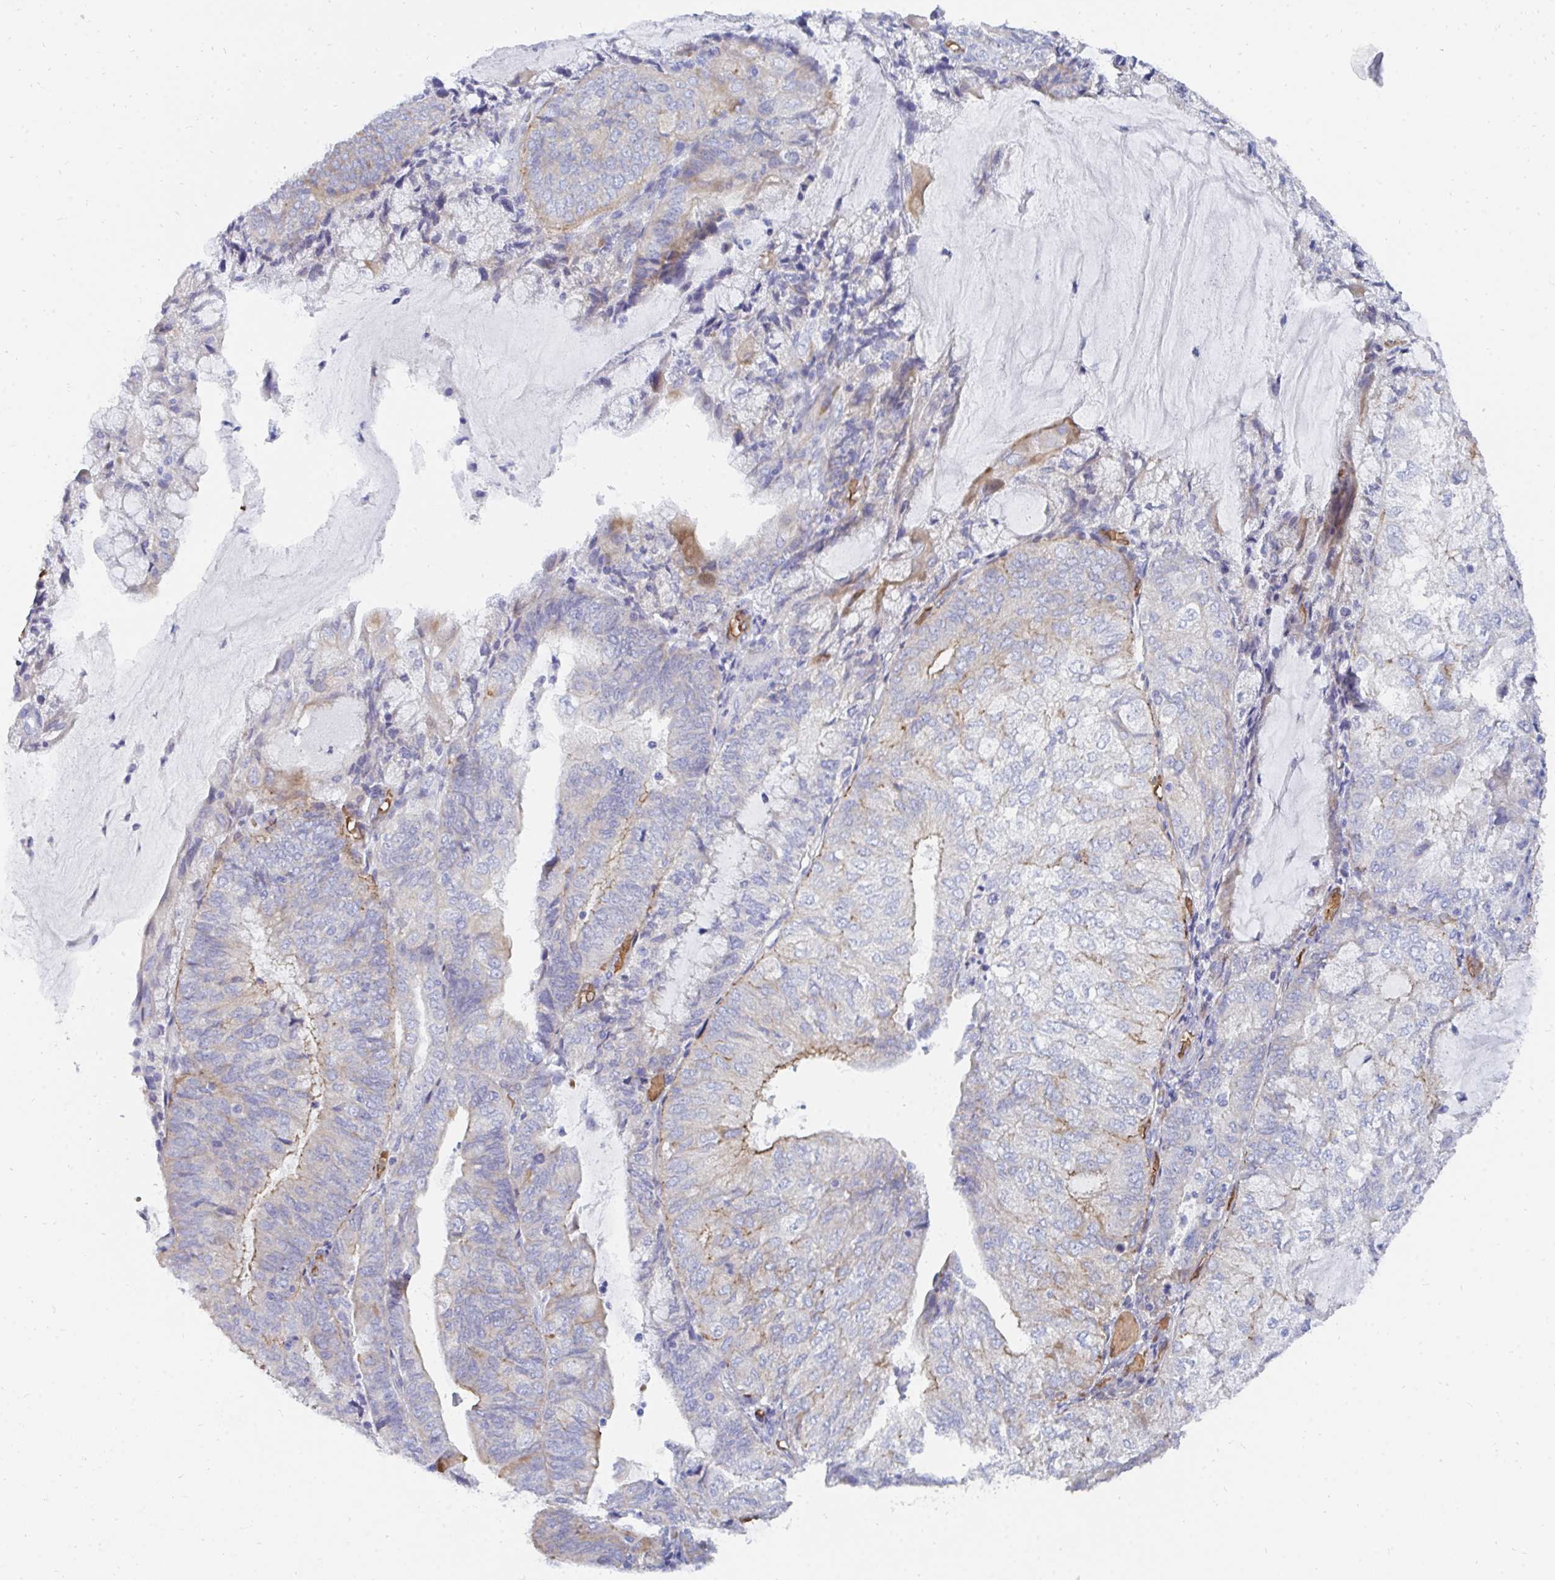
{"staining": {"intensity": "negative", "quantity": "none", "location": "none"}, "tissue": "endometrial cancer", "cell_type": "Tumor cells", "image_type": "cancer", "snomed": [{"axis": "morphology", "description": "Adenocarcinoma, NOS"}, {"axis": "topography", "description": "Endometrium"}], "caption": "A high-resolution image shows immunohistochemistry (IHC) staining of endometrial cancer (adenocarcinoma), which displays no significant staining in tumor cells.", "gene": "MROH2B", "patient": {"sex": "female", "age": 81}}